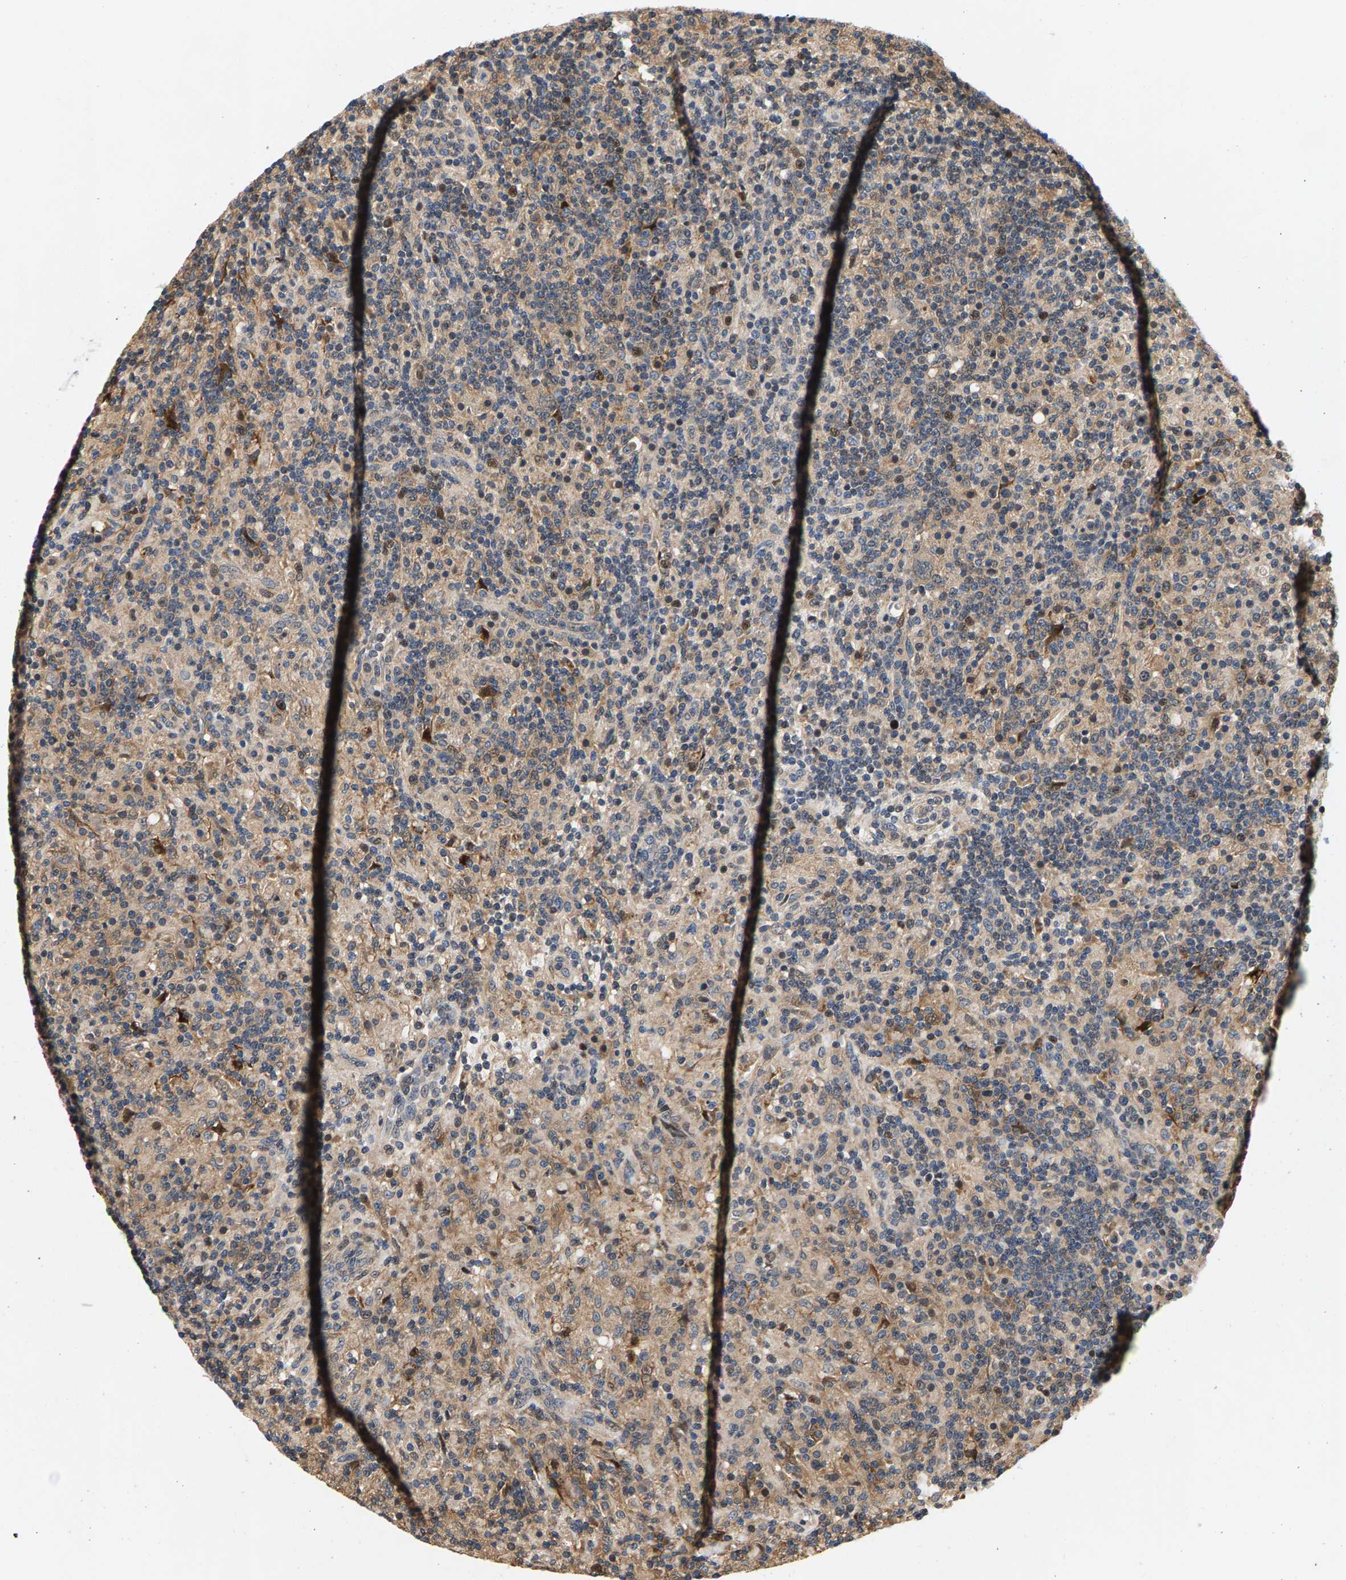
{"staining": {"intensity": "weak", "quantity": "<25%", "location": "cytoplasmic/membranous,nuclear"}, "tissue": "lymphoma", "cell_type": "Tumor cells", "image_type": "cancer", "snomed": [{"axis": "morphology", "description": "Hodgkin's disease, NOS"}, {"axis": "topography", "description": "Lymph node"}], "caption": "This is an immunohistochemistry image of human lymphoma. There is no expression in tumor cells.", "gene": "FAM78A", "patient": {"sex": "male", "age": 70}}